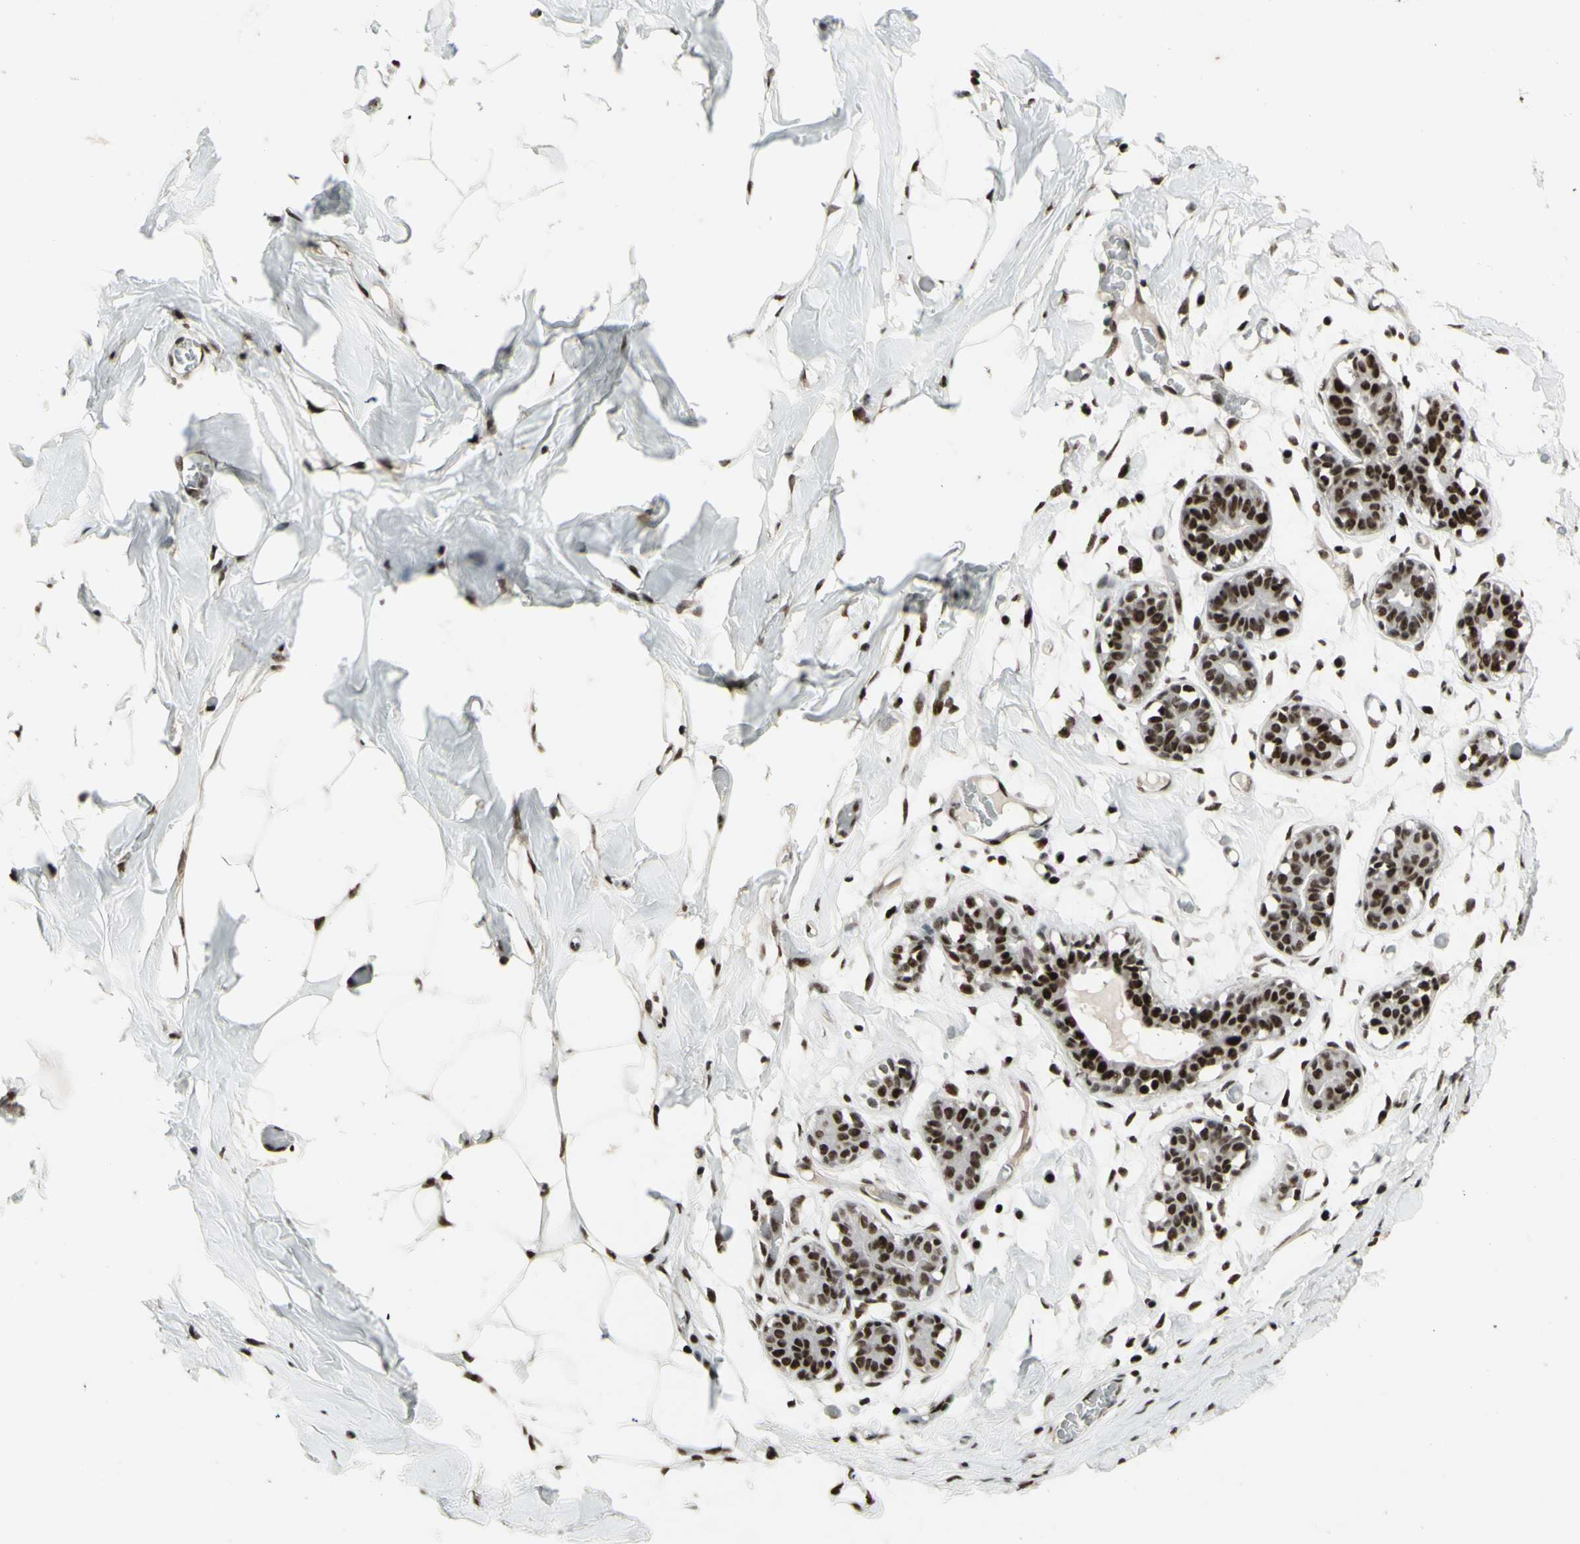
{"staining": {"intensity": "strong", "quantity": ">75%", "location": "nuclear"}, "tissue": "adipose tissue", "cell_type": "Adipocytes", "image_type": "normal", "snomed": [{"axis": "morphology", "description": "Normal tissue, NOS"}, {"axis": "topography", "description": "Breast"}, {"axis": "topography", "description": "Adipose tissue"}], "caption": "Immunohistochemistry (IHC) (DAB) staining of benign human adipose tissue exhibits strong nuclear protein positivity in approximately >75% of adipocytes. The staining was performed using DAB to visualize the protein expression in brown, while the nuclei were stained in blue with hematoxylin (Magnification: 20x).", "gene": "SUPT6H", "patient": {"sex": "female", "age": 25}}